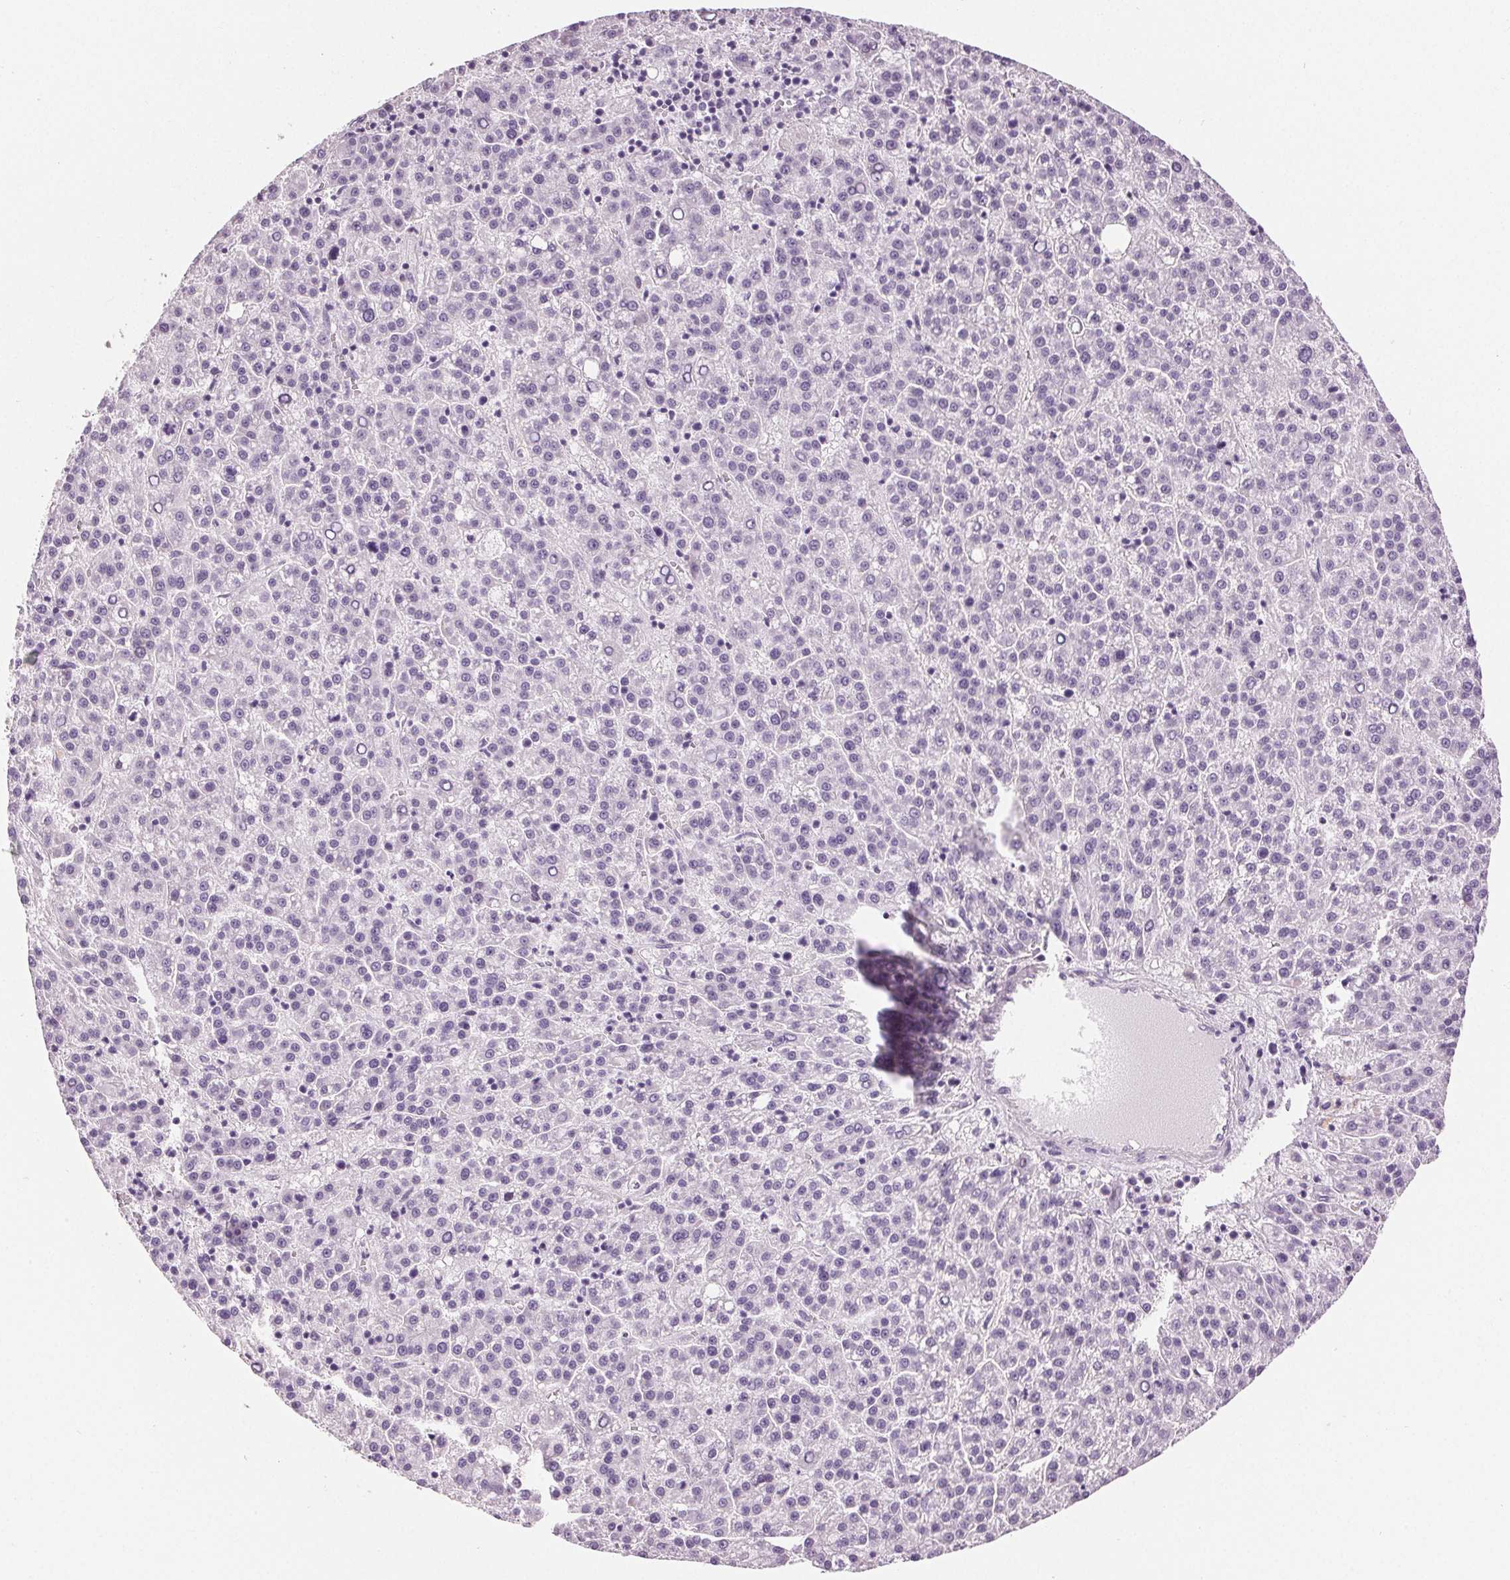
{"staining": {"intensity": "negative", "quantity": "none", "location": "none"}, "tissue": "liver cancer", "cell_type": "Tumor cells", "image_type": "cancer", "snomed": [{"axis": "morphology", "description": "Carcinoma, Hepatocellular, NOS"}, {"axis": "topography", "description": "Liver"}], "caption": "Tumor cells are negative for protein expression in human liver hepatocellular carcinoma.", "gene": "MISP", "patient": {"sex": "female", "age": 58}}